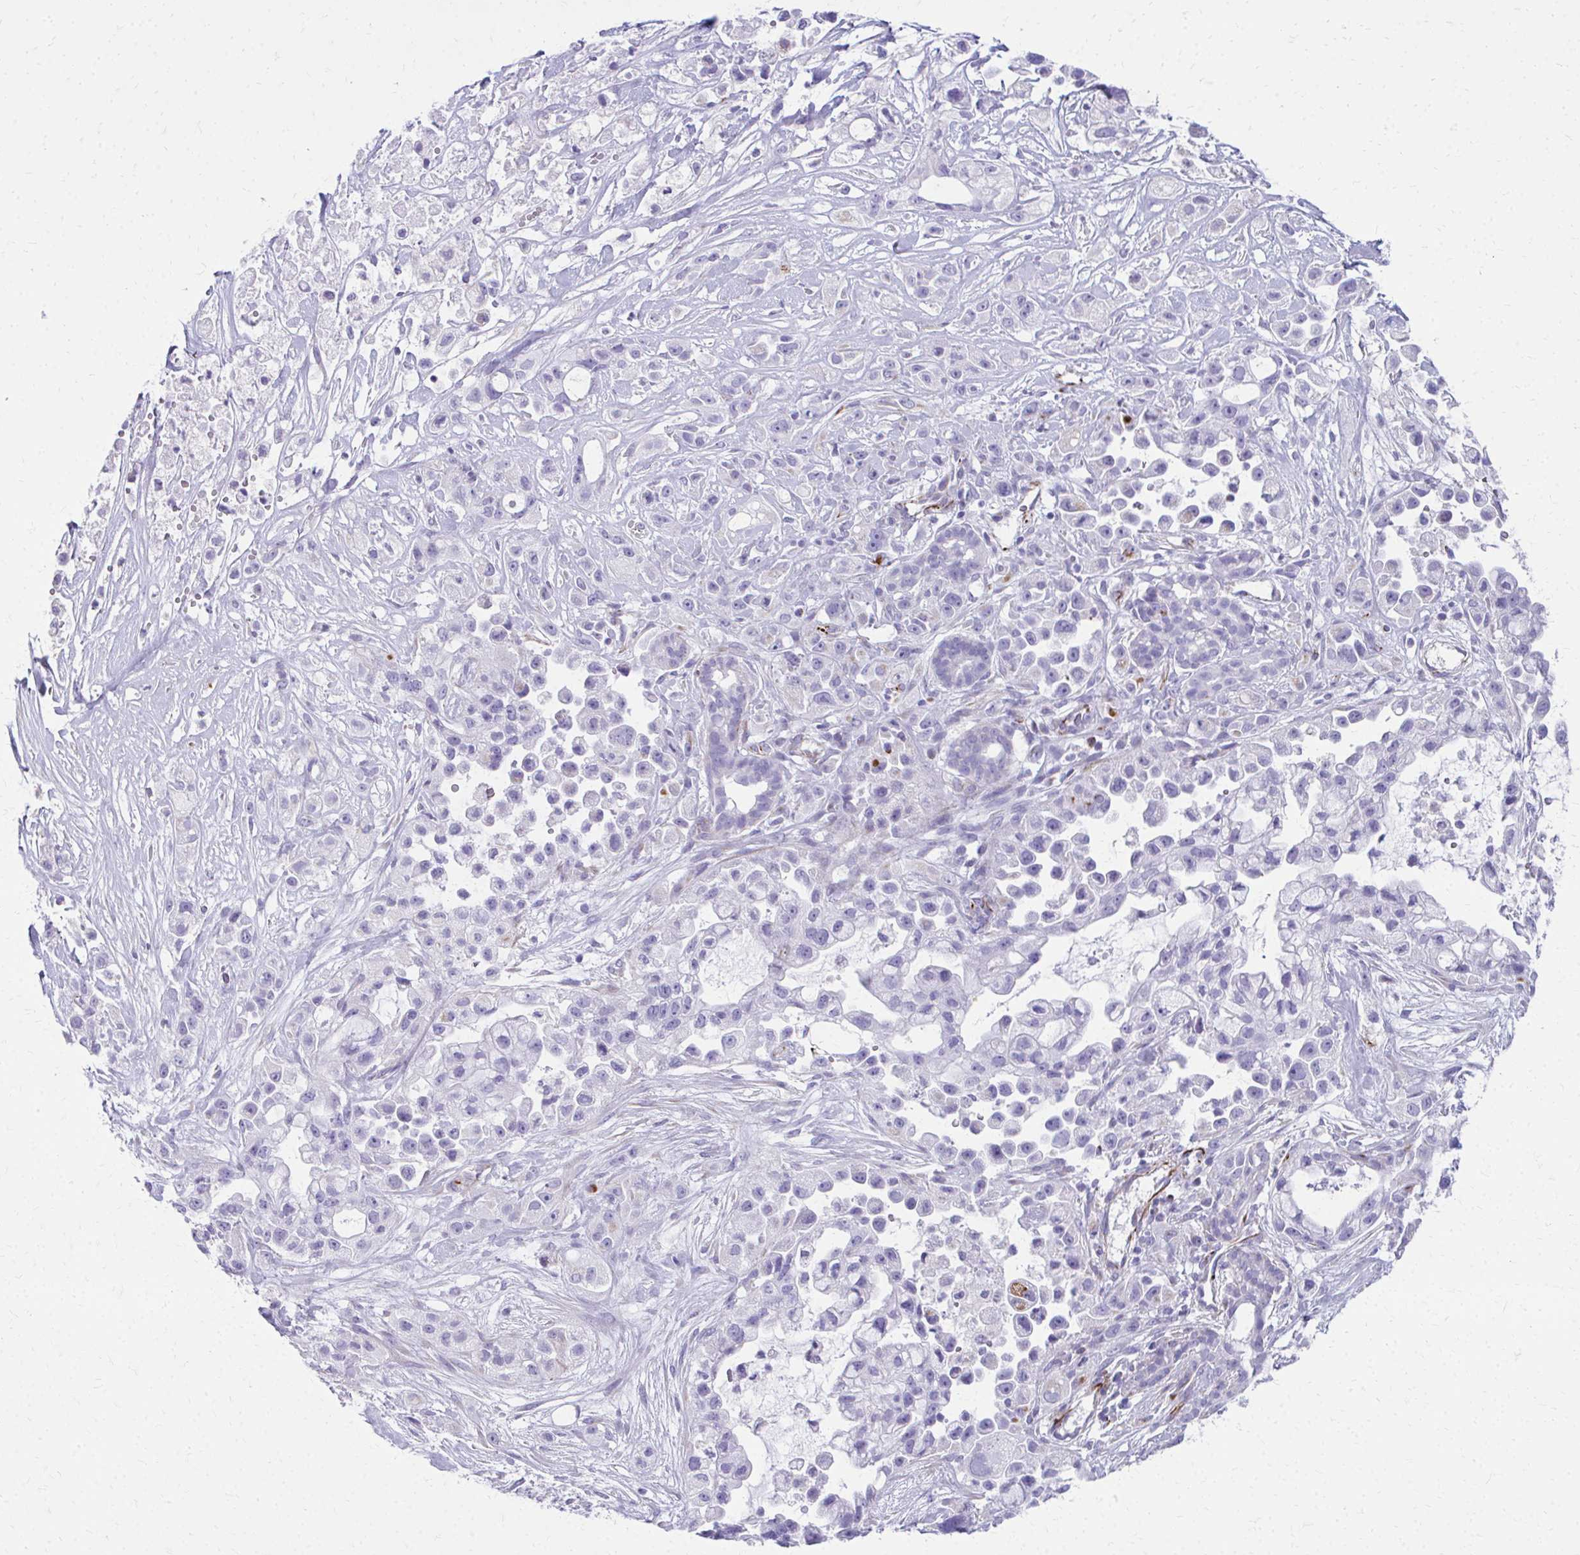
{"staining": {"intensity": "negative", "quantity": "none", "location": "none"}, "tissue": "pancreatic cancer", "cell_type": "Tumor cells", "image_type": "cancer", "snomed": [{"axis": "morphology", "description": "Adenocarcinoma, NOS"}, {"axis": "topography", "description": "Pancreas"}], "caption": "DAB (3,3'-diaminobenzidine) immunohistochemical staining of pancreatic adenocarcinoma reveals no significant positivity in tumor cells.", "gene": "TRIM6", "patient": {"sex": "male", "age": 44}}